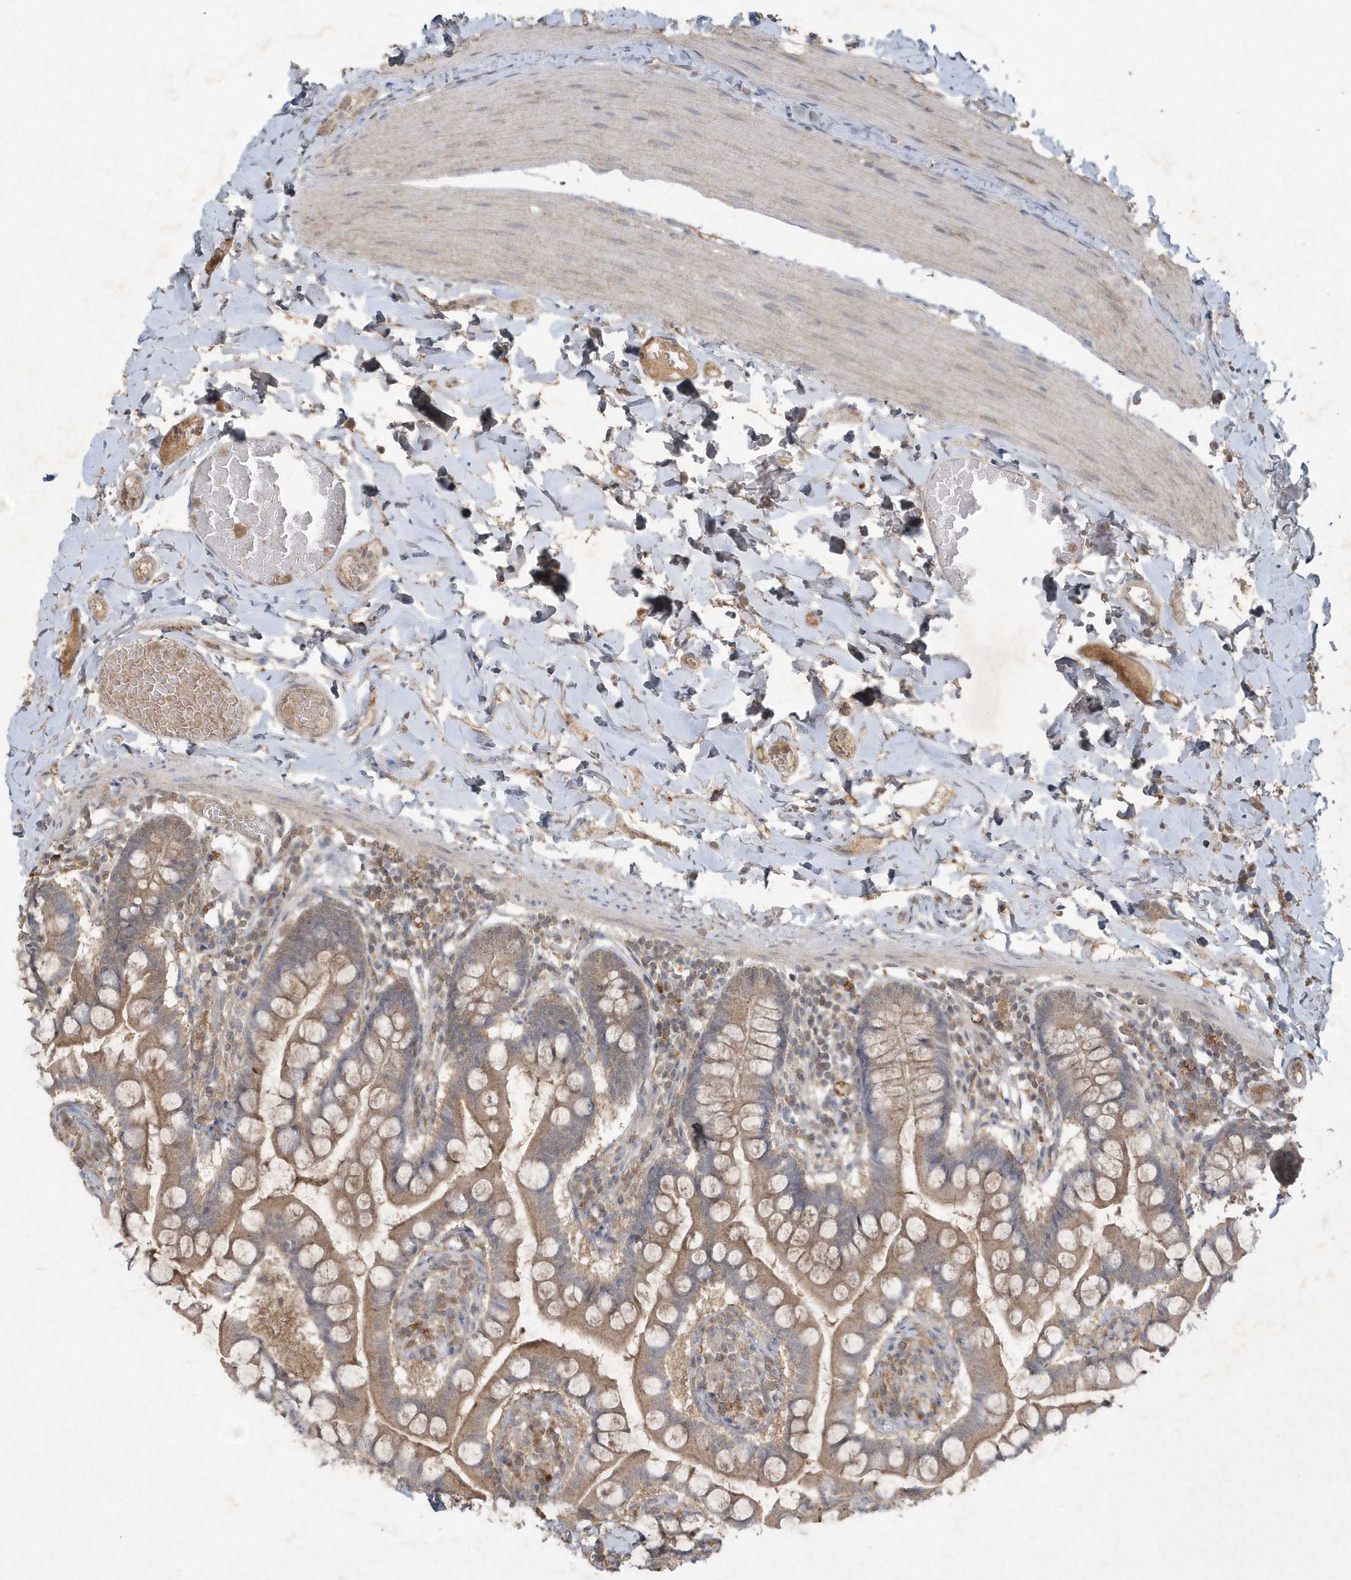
{"staining": {"intensity": "moderate", "quantity": ">75%", "location": "cytoplasmic/membranous"}, "tissue": "small intestine", "cell_type": "Glandular cells", "image_type": "normal", "snomed": [{"axis": "morphology", "description": "Normal tissue, NOS"}, {"axis": "topography", "description": "Small intestine"}], "caption": "IHC of normal small intestine exhibits medium levels of moderate cytoplasmic/membranous staining in about >75% of glandular cells.", "gene": "C1RL", "patient": {"sex": "male", "age": 41}}